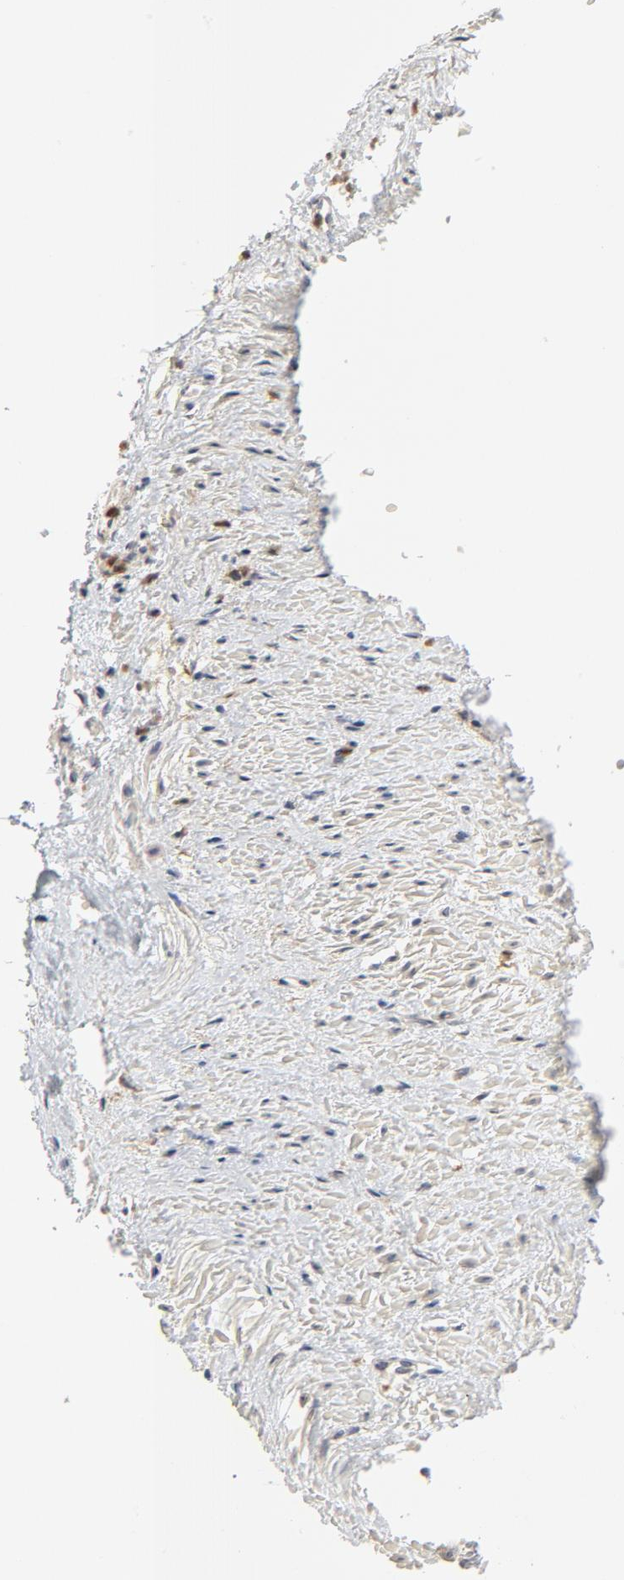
{"staining": {"intensity": "weak", "quantity": ">75%", "location": "cytoplasmic/membranous,nuclear"}, "tissue": "smooth muscle", "cell_type": "Smooth muscle cells", "image_type": "normal", "snomed": [{"axis": "morphology", "description": "Normal tissue, NOS"}, {"axis": "topography", "description": "Smooth muscle"}, {"axis": "topography", "description": "Uterus"}], "caption": "Immunohistochemistry (IHC) micrograph of unremarkable smooth muscle stained for a protein (brown), which shows low levels of weak cytoplasmic/membranous,nuclear staining in about >75% of smooth muscle cells.", "gene": "NEDD8", "patient": {"sex": "female", "age": 39}}